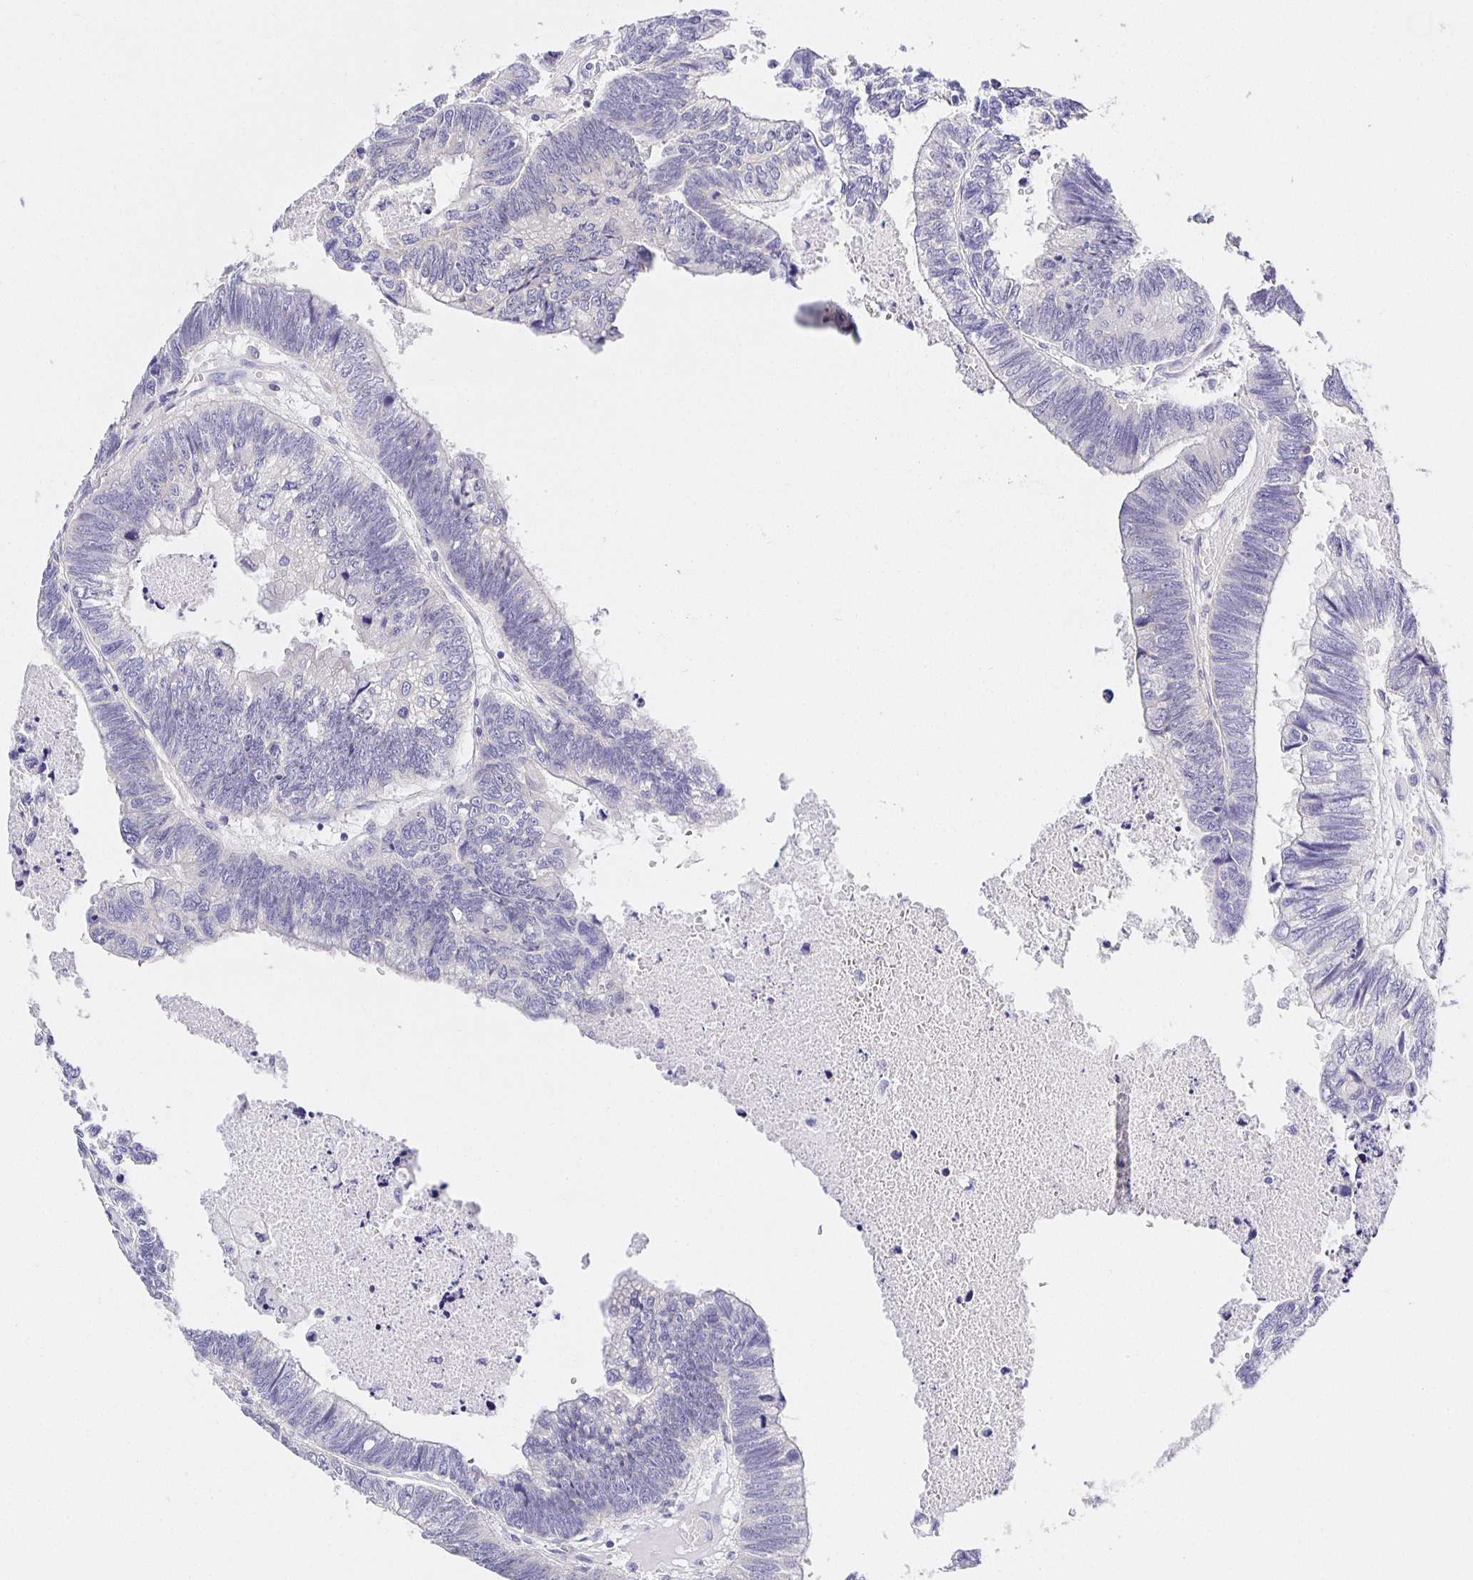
{"staining": {"intensity": "negative", "quantity": "none", "location": "none"}, "tissue": "colorectal cancer", "cell_type": "Tumor cells", "image_type": "cancer", "snomed": [{"axis": "morphology", "description": "Adenocarcinoma, NOS"}, {"axis": "topography", "description": "Colon"}], "caption": "Colorectal cancer stained for a protein using IHC demonstrates no staining tumor cells.", "gene": "OPALIN", "patient": {"sex": "male", "age": 62}}